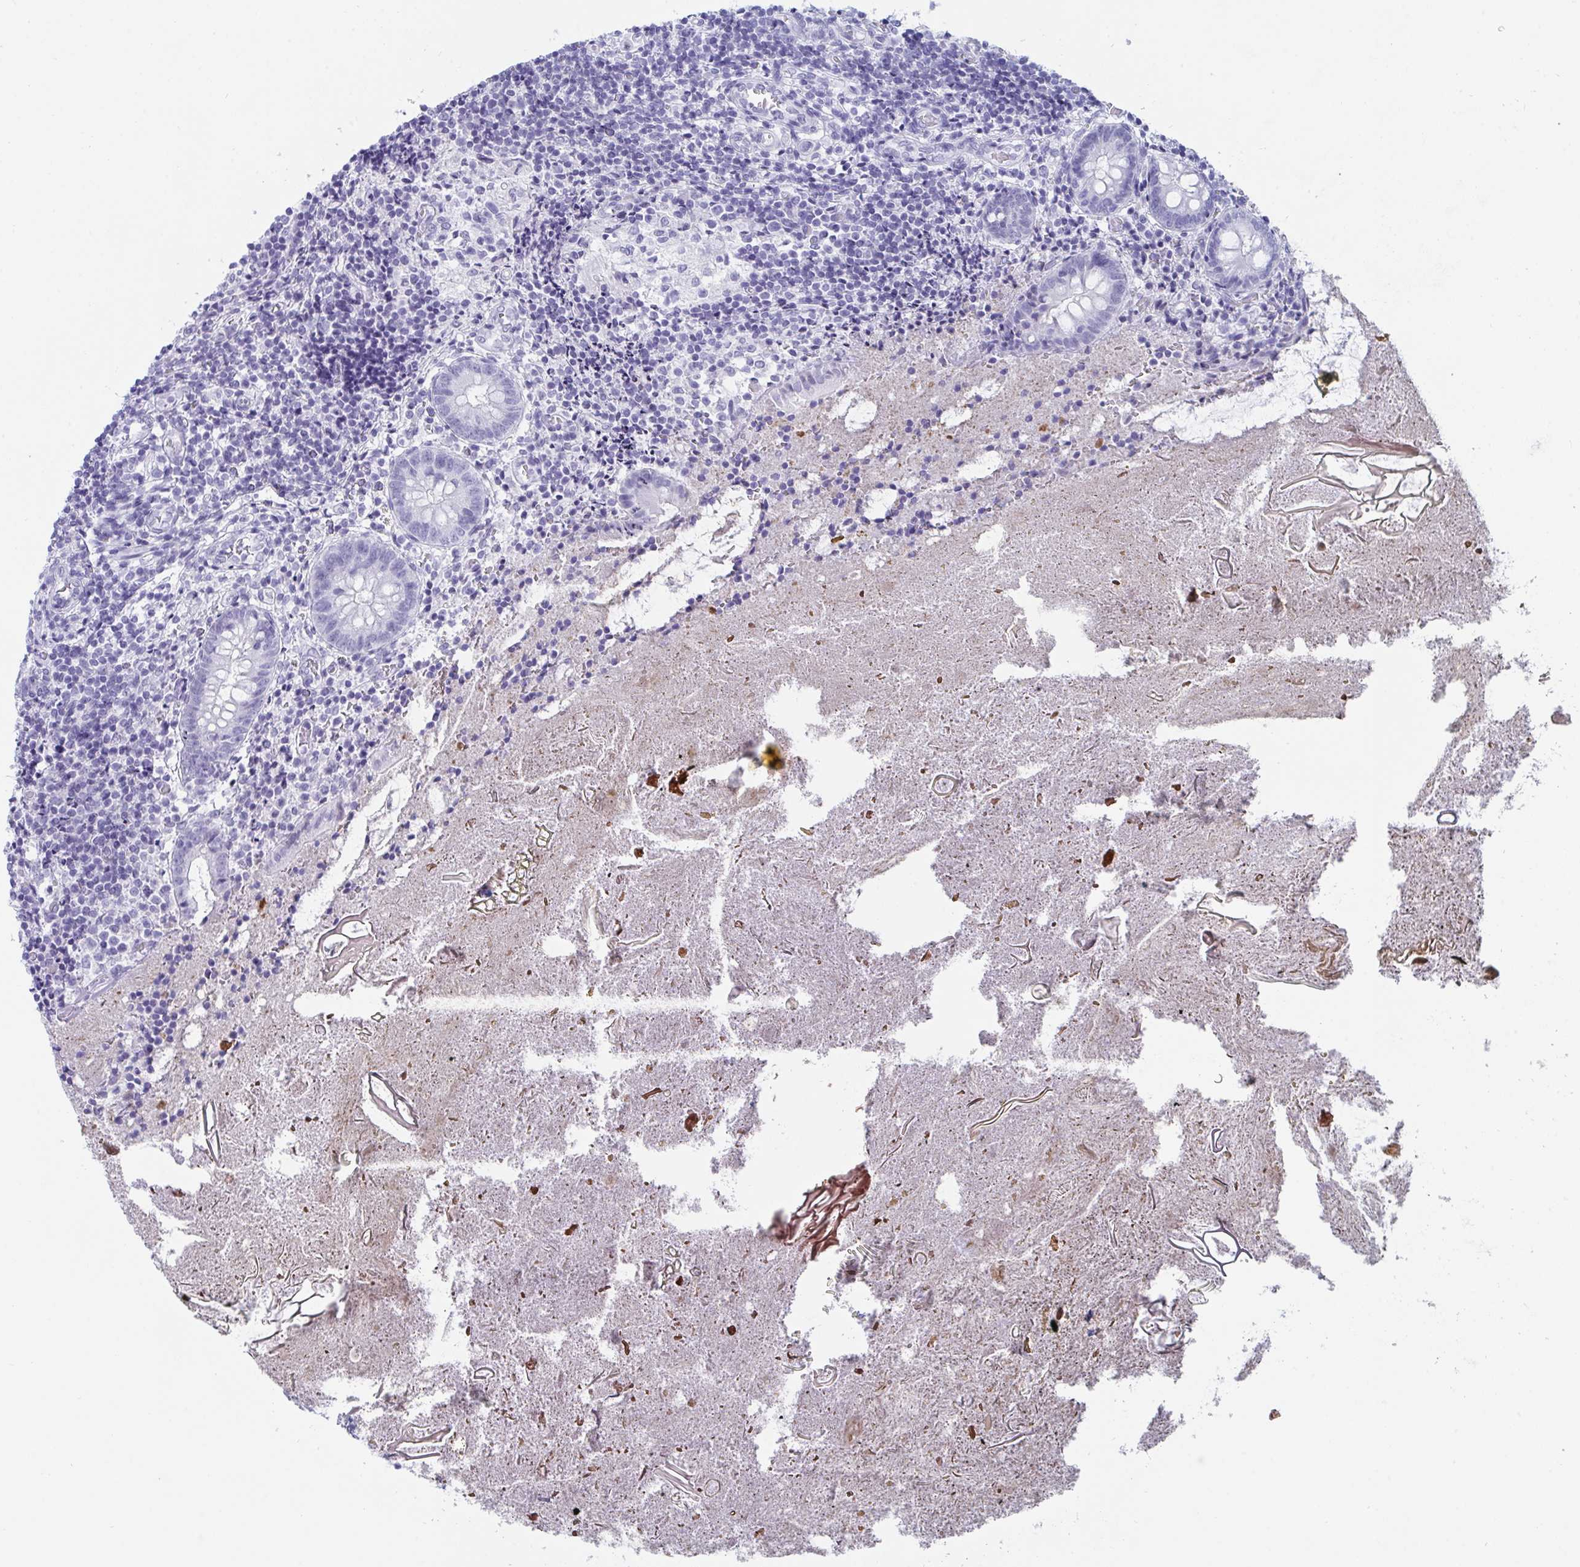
{"staining": {"intensity": "negative", "quantity": "none", "location": "none"}, "tissue": "appendix", "cell_type": "Glandular cells", "image_type": "normal", "snomed": [{"axis": "morphology", "description": "Normal tissue, NOS"}, {"axis": "topography", "description": "Appendix"}], "caption": "Immunohistochemical staining of normal appendix exhibits no significant expression in glandular cells.", "gene": "CDX4", "patient": {"sex": "female", "age": 17}}